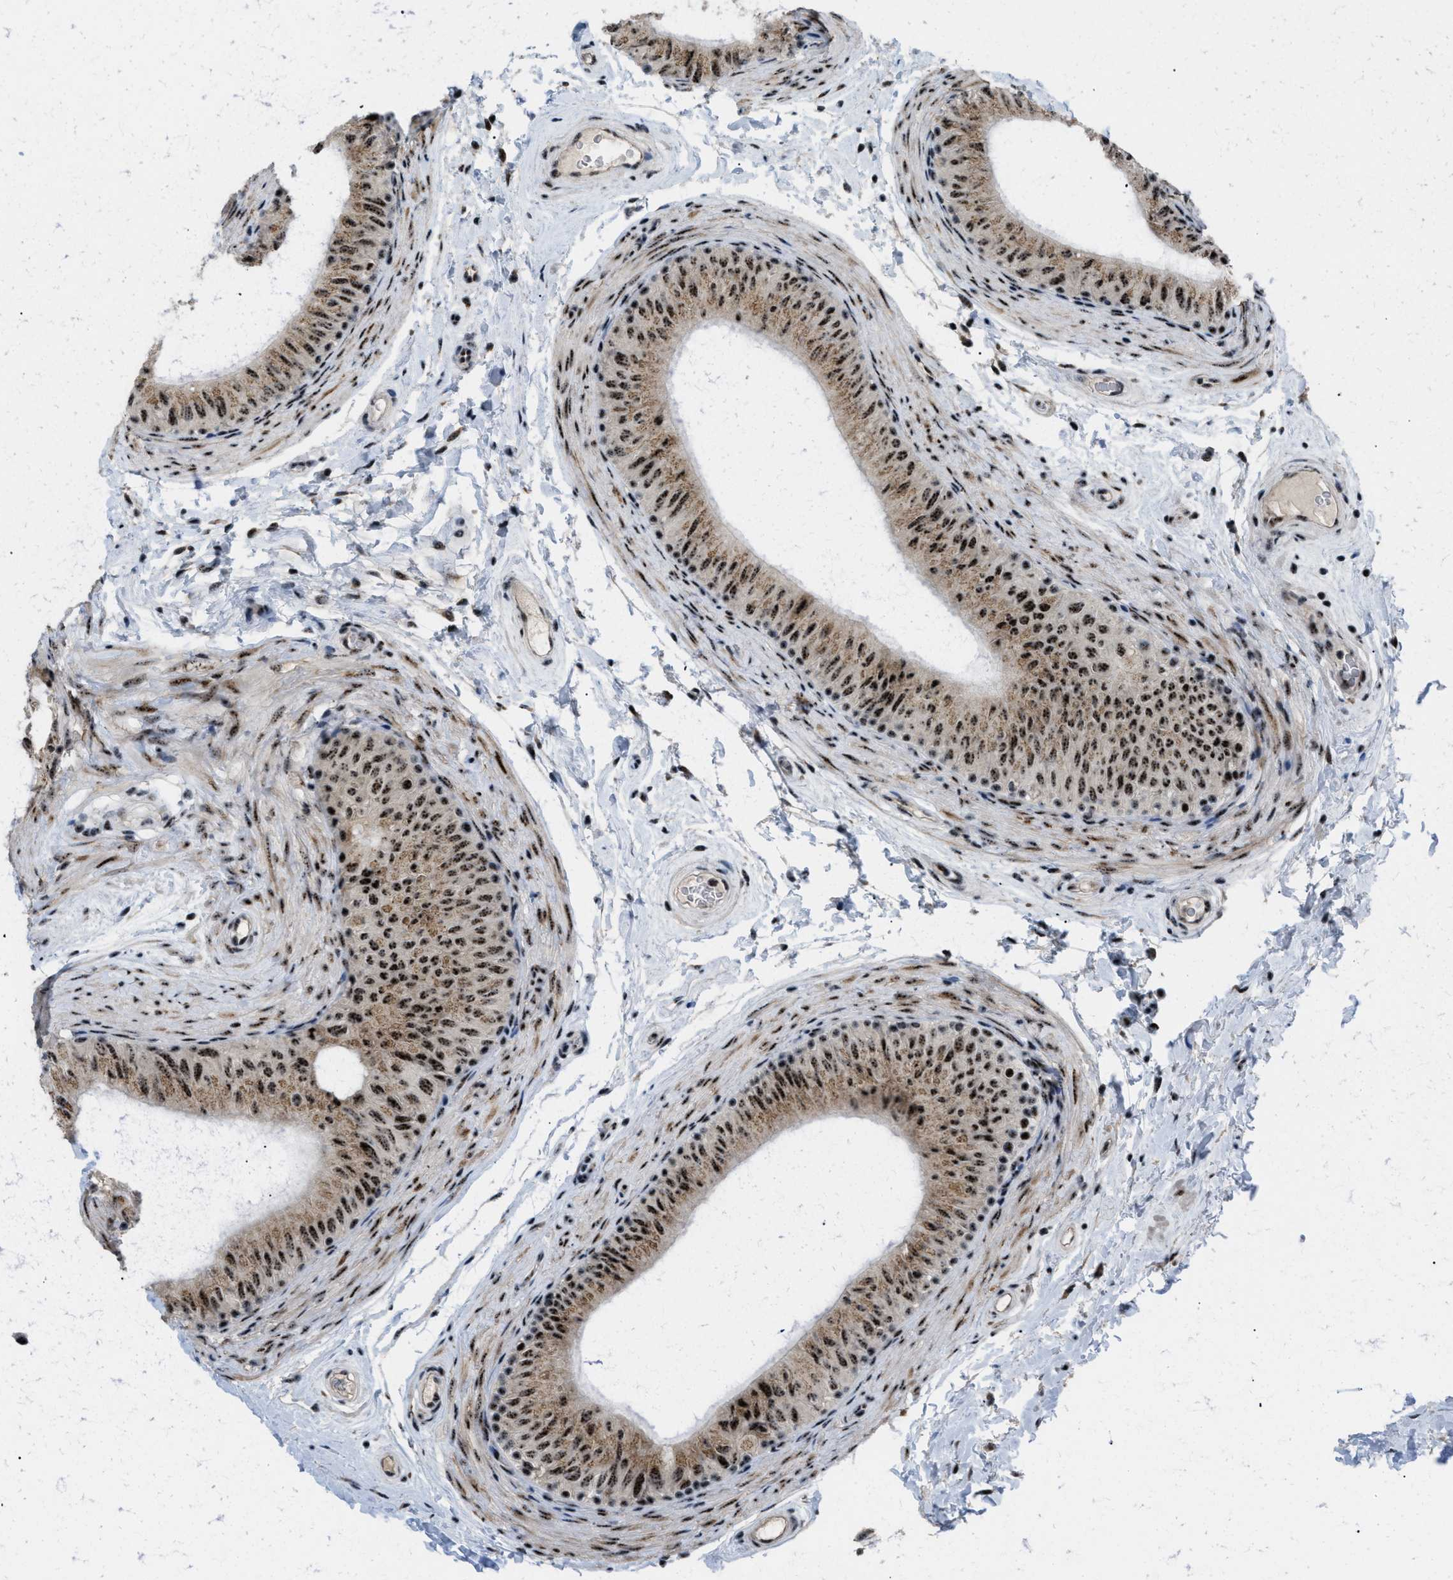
{"staining": {"intensity": "strong", "quantity": ">75%", "location": "nuclear"}, "tissue": "epididymis", "cell_type": "Glandular cells", "image_type": "normal", "snomed": [{"axis": "morphology", "description": "Normal tissue, NOS"}, {"axis": "topography", "description": "Epididymis"}], "caption": "Immunohistochemical staining of unremarkable epididymis exhibits strong nuclear protein positivity in about >75% of glandular cells.", "gene": "CDR2", "patient": {"sex": "male", "age": 34}}